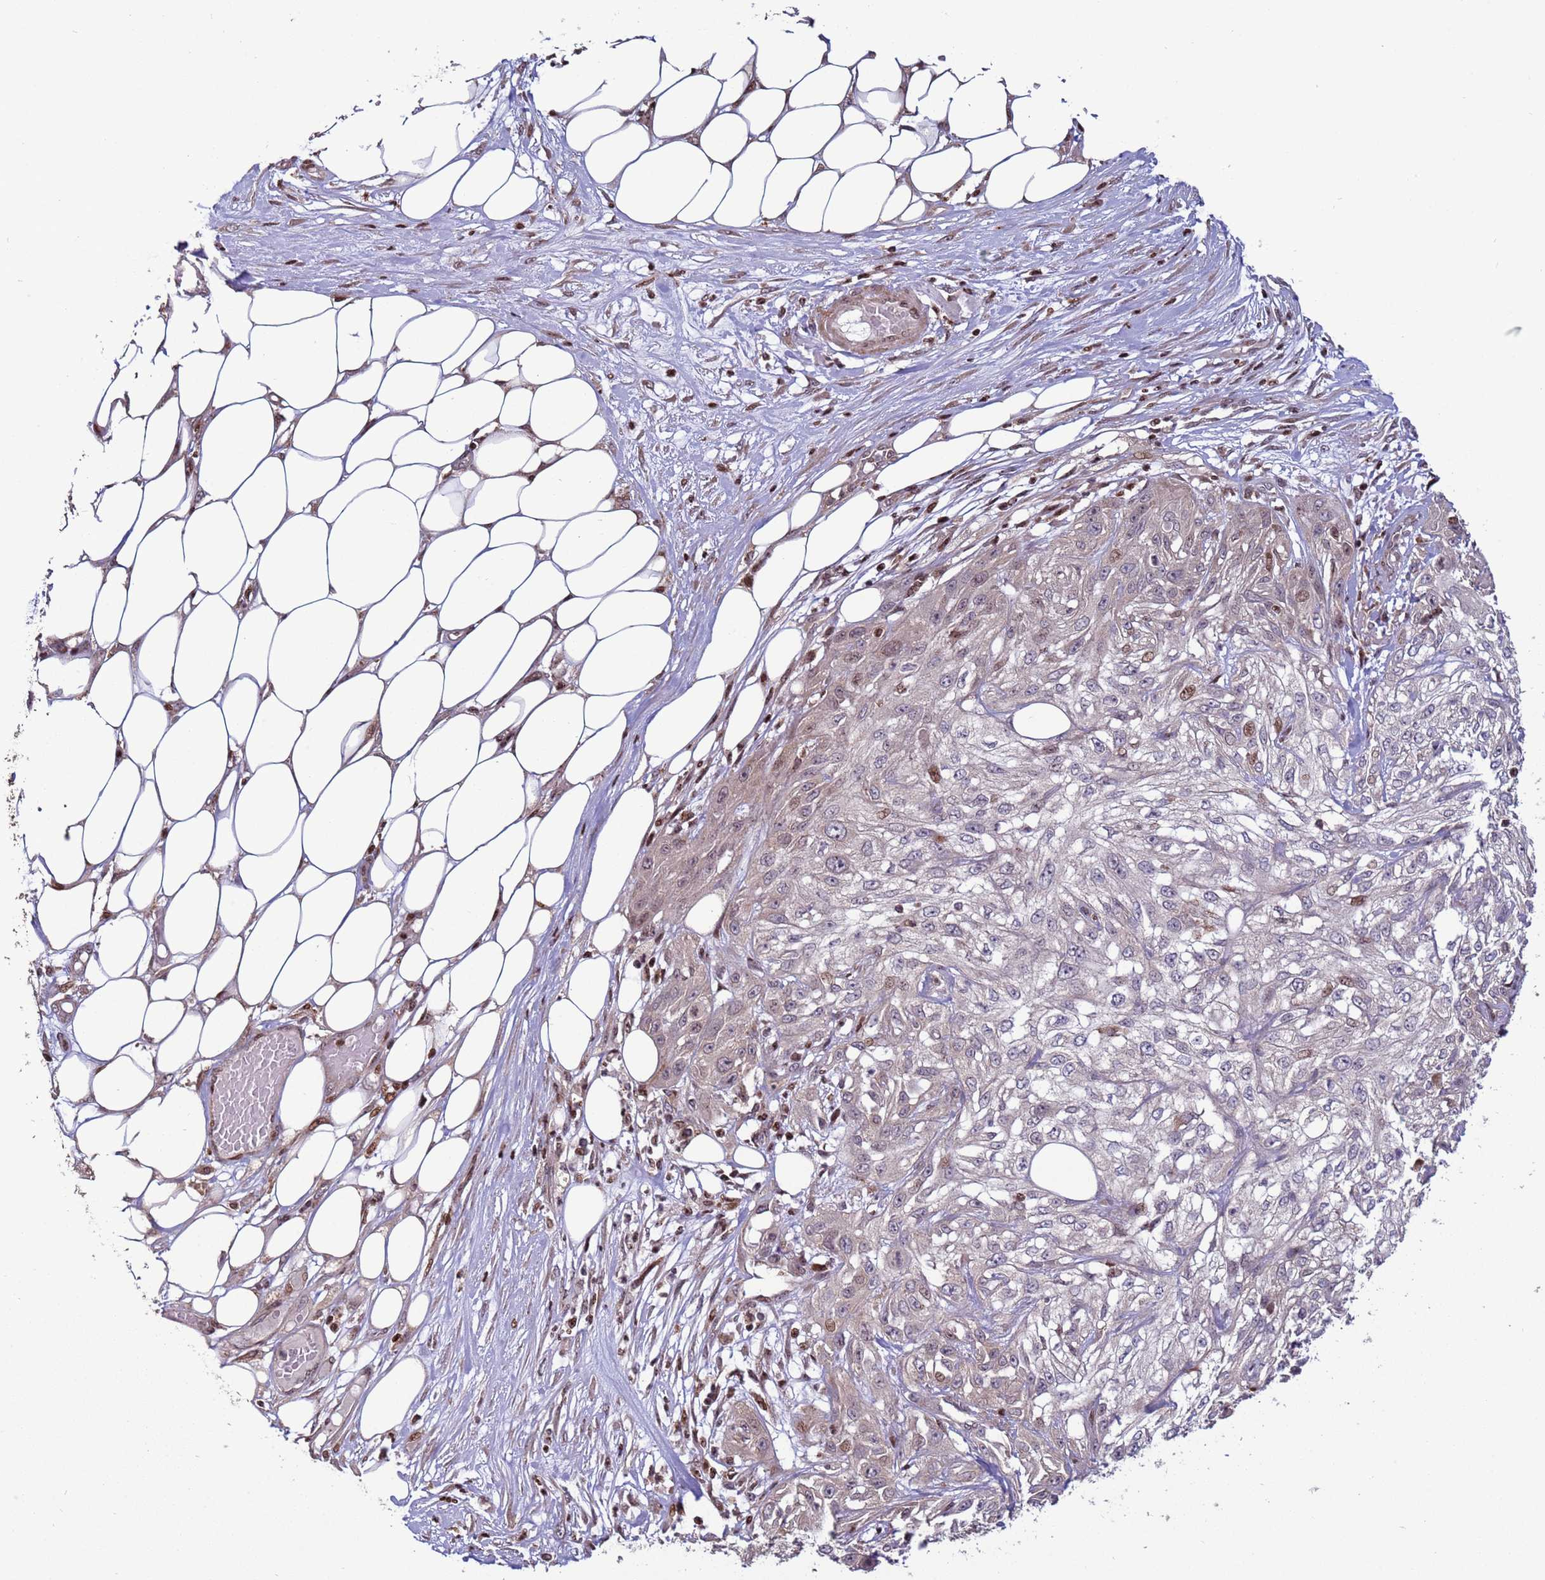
{"staining": {"intensity": "moderate", "quantity": "<25%", "location": "nuclear"}, "tissue": "skin cancer", "cell_type": "Tumor cells", "image_type": "cancer", "snomed": [{"axis": "morphology", "description": "Squamous cell carcinoma, NOS"}, {"axis": "morphology", "description": "Squamous cell carcinoma, metastatic, NOS"}, {"axis": "topography", "description": "Skin"}, {"axis": "topography", "description": "Lymph node"}], "caption": "This micrograph reveals immunohistochemistry staining of human metastatic squamous cell carcinoma (skin), with low moderate nuclear expression in about <25% of tumor cells.", "gene": "HGH1", "patient": {"sex": "male", "age": 75}}